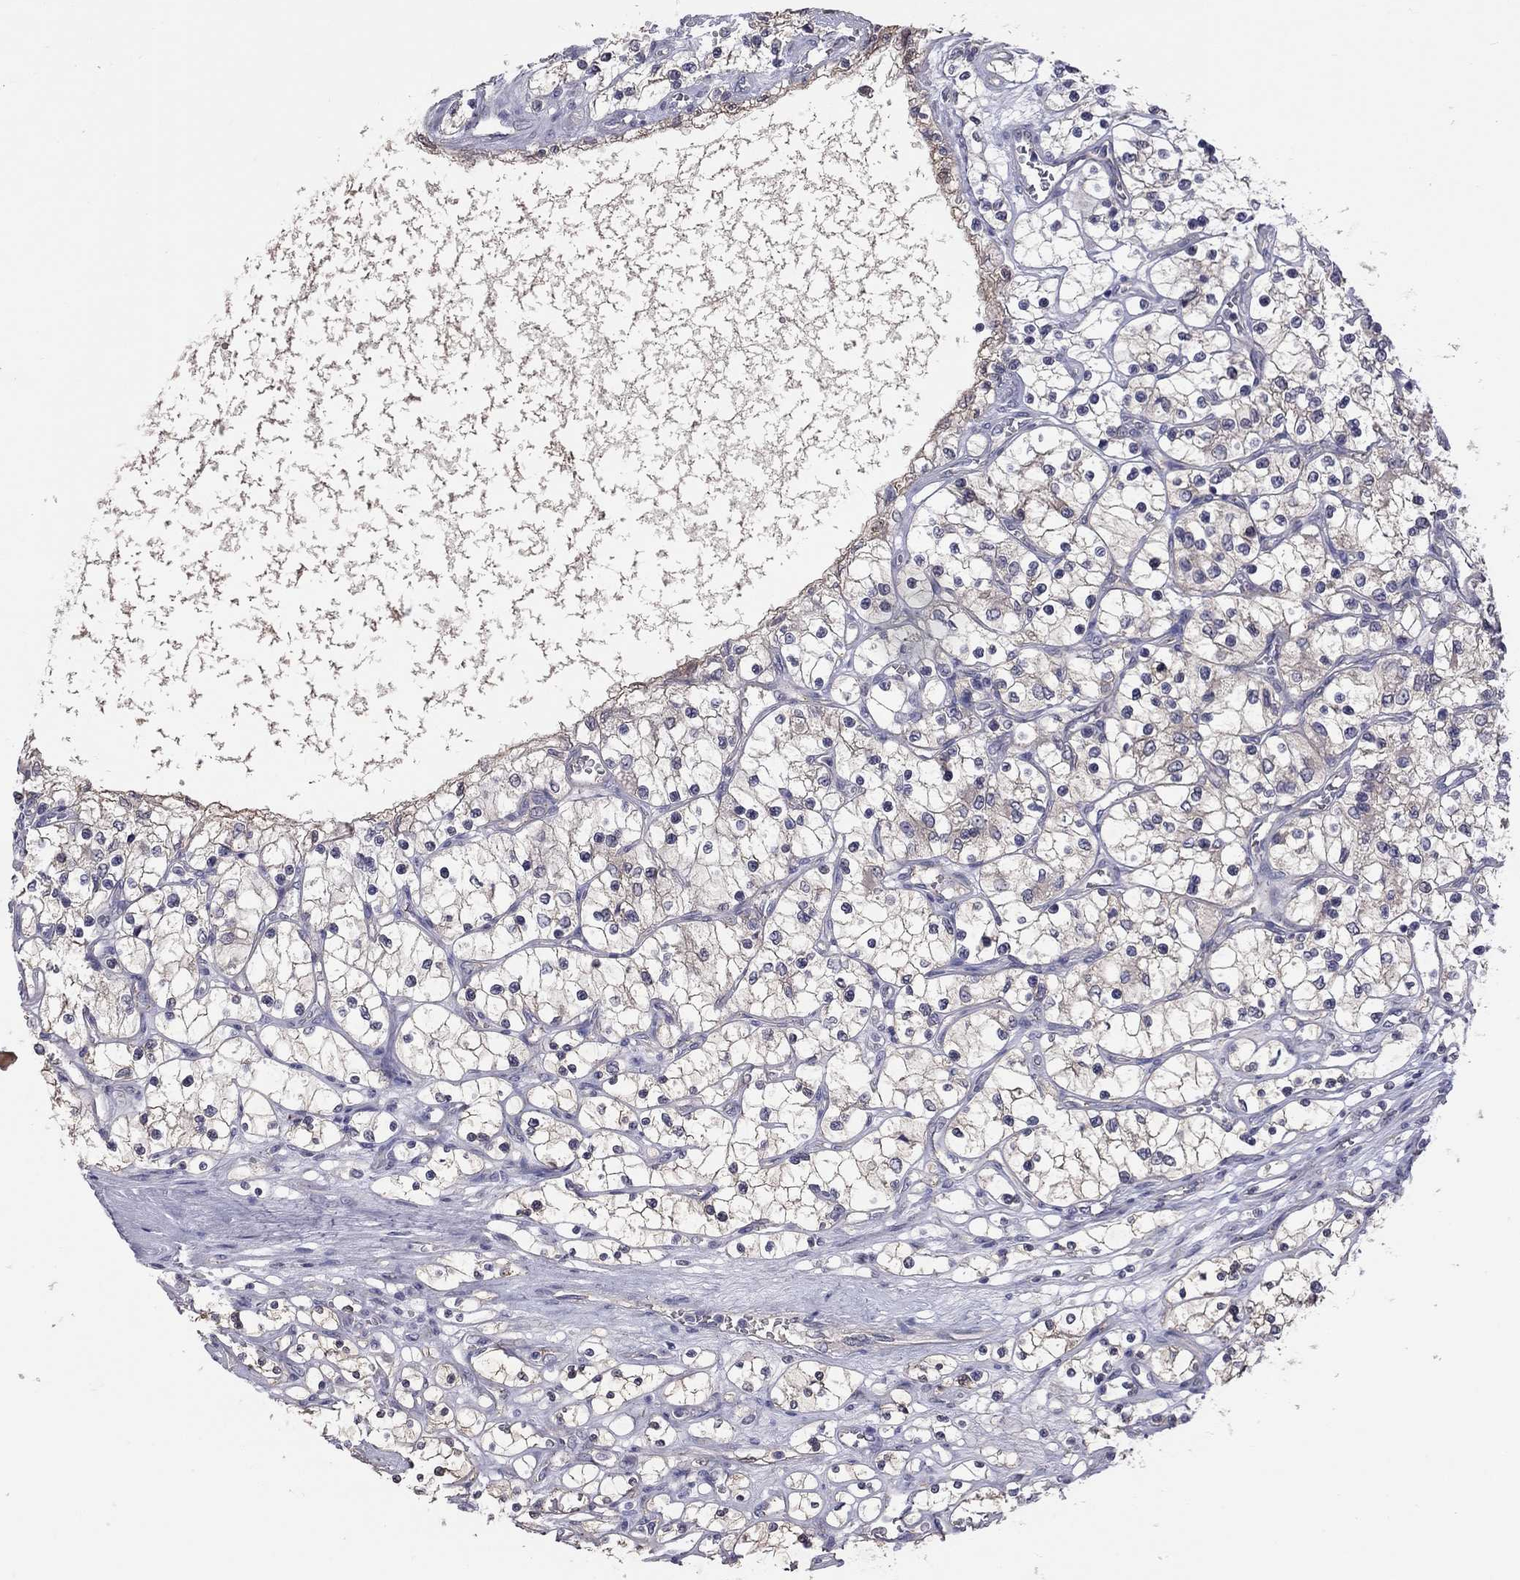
{"staining": {"intensity": "moderate", "quantity": "<25%", "location": "cytoplasmic/membranous"}, "tissue": "renal cancer", "cell_type": "Tumor cells", "image_type": "cancer", "snomed": [{"axis": "morphology", "description": "Adenocarcinoma, NOS"}, {"axis": "topography", "description": "Kidney"}], "caption": "The micrograph reveals staining of renal adenocarcinoma, revealing moderate cytoplasmic/membranous protein staining (brown color) within tumor cells. The protein is shown in brown color, while the nuclei are stained blue.", "gene": "HYLS1", "patient": {"sex": "female", "age": 69}}